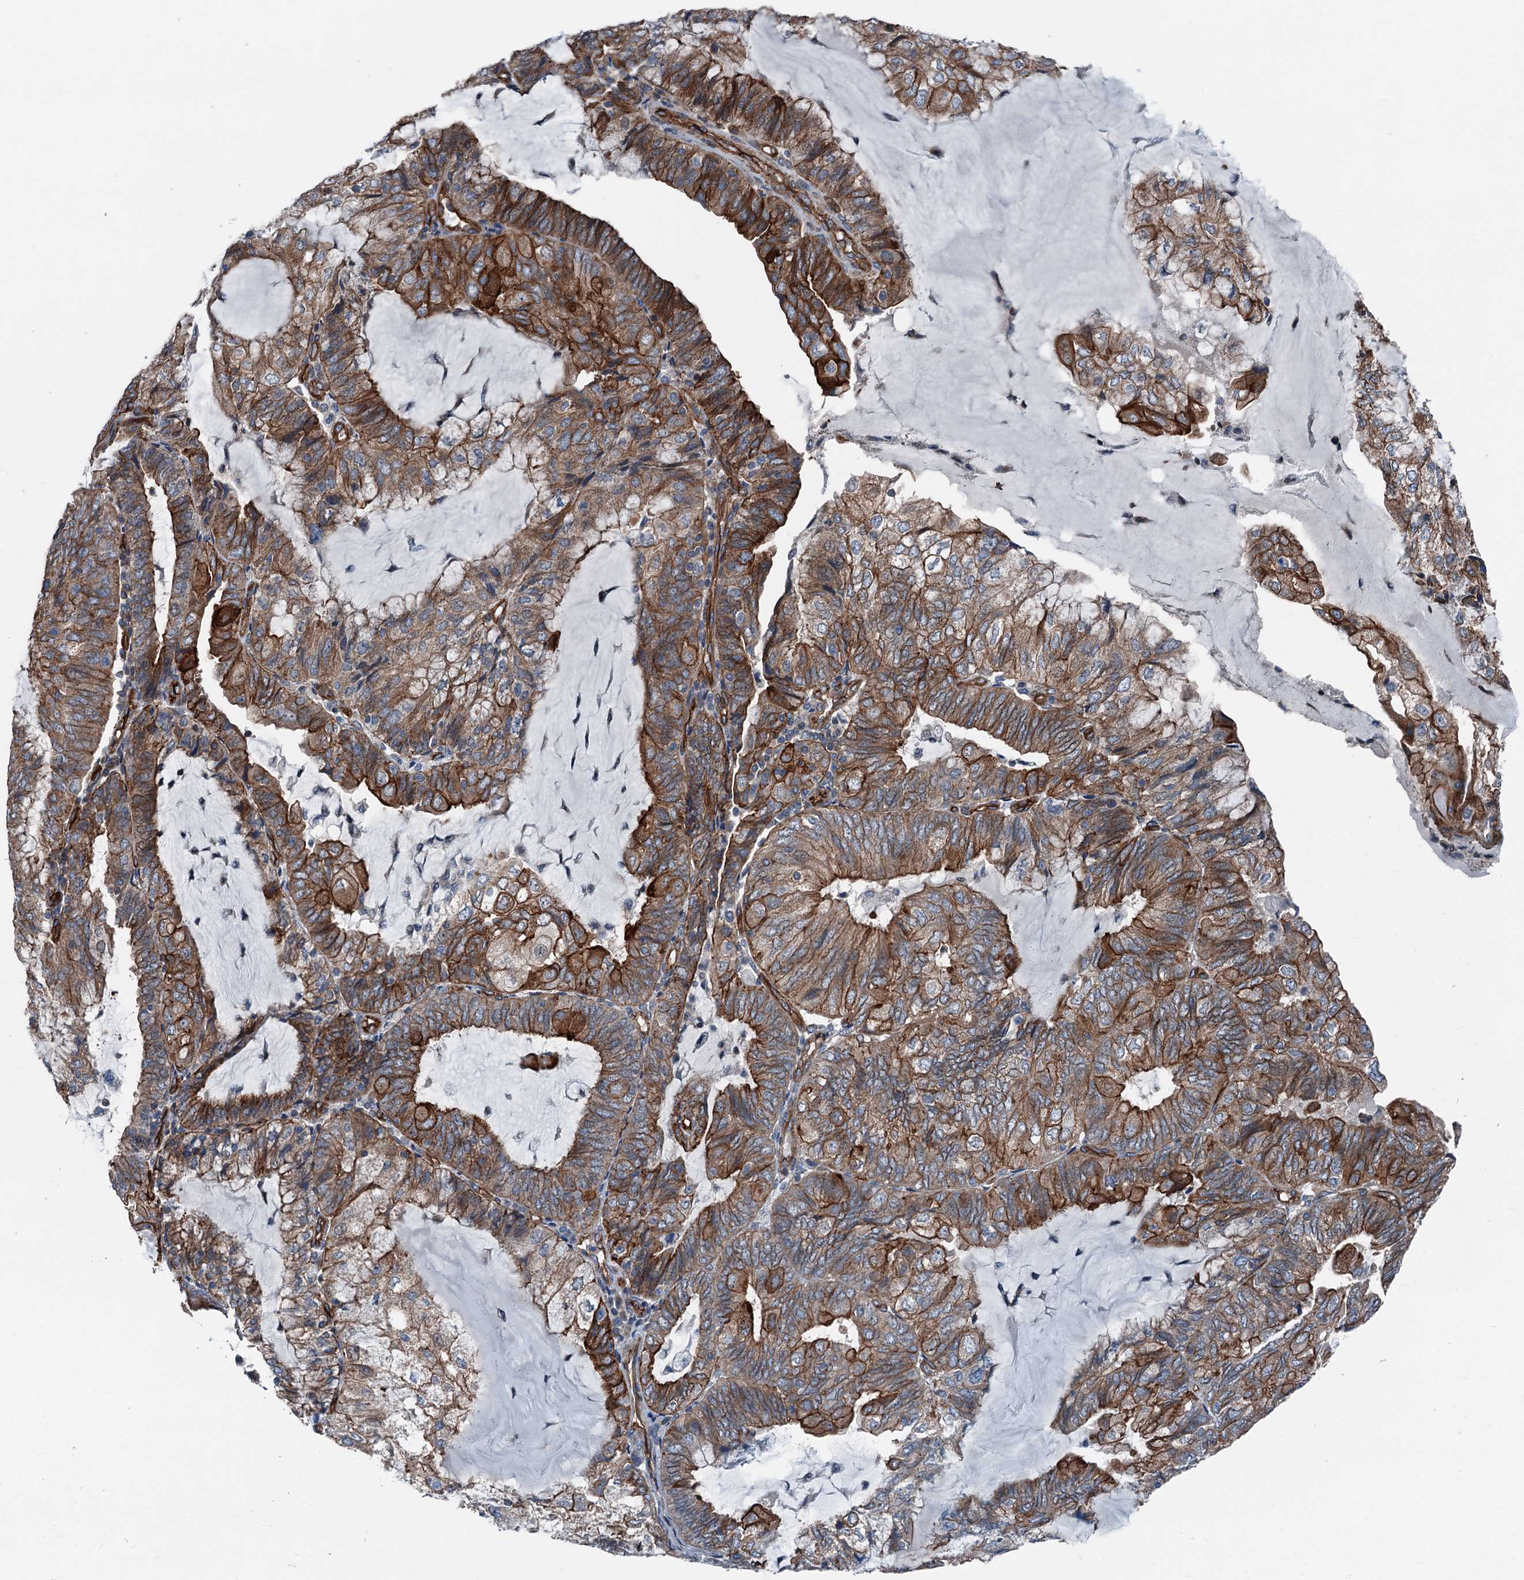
{"staining": {"intensity": "strong", "quantity": ">75%", "location": "cytoplasmic/membranous"}, "tissue": "endometrial cancer", "cell_type": "Tumor cells", "image_type": "cancer", "snomed": [{"axis": "morphology", "description": "Adenocarcinoma, NOS"}, {"axis": "topography", "description": "Endometrium"}], "caption": "Immunohistochemical staining of human endometrial adenocarcinoma demonstrates high levels of strong cytoplasmic/membranous protein staining in about >75% of tumor cells. The staining was performed using DAB (3,3'-diaminobenzidine), with brown indicating positive protein expression. Nuclei are stained blue with hematoxylin.", "gene": "NMRAL1", "patient": {"sex": "female", "age": 81}}